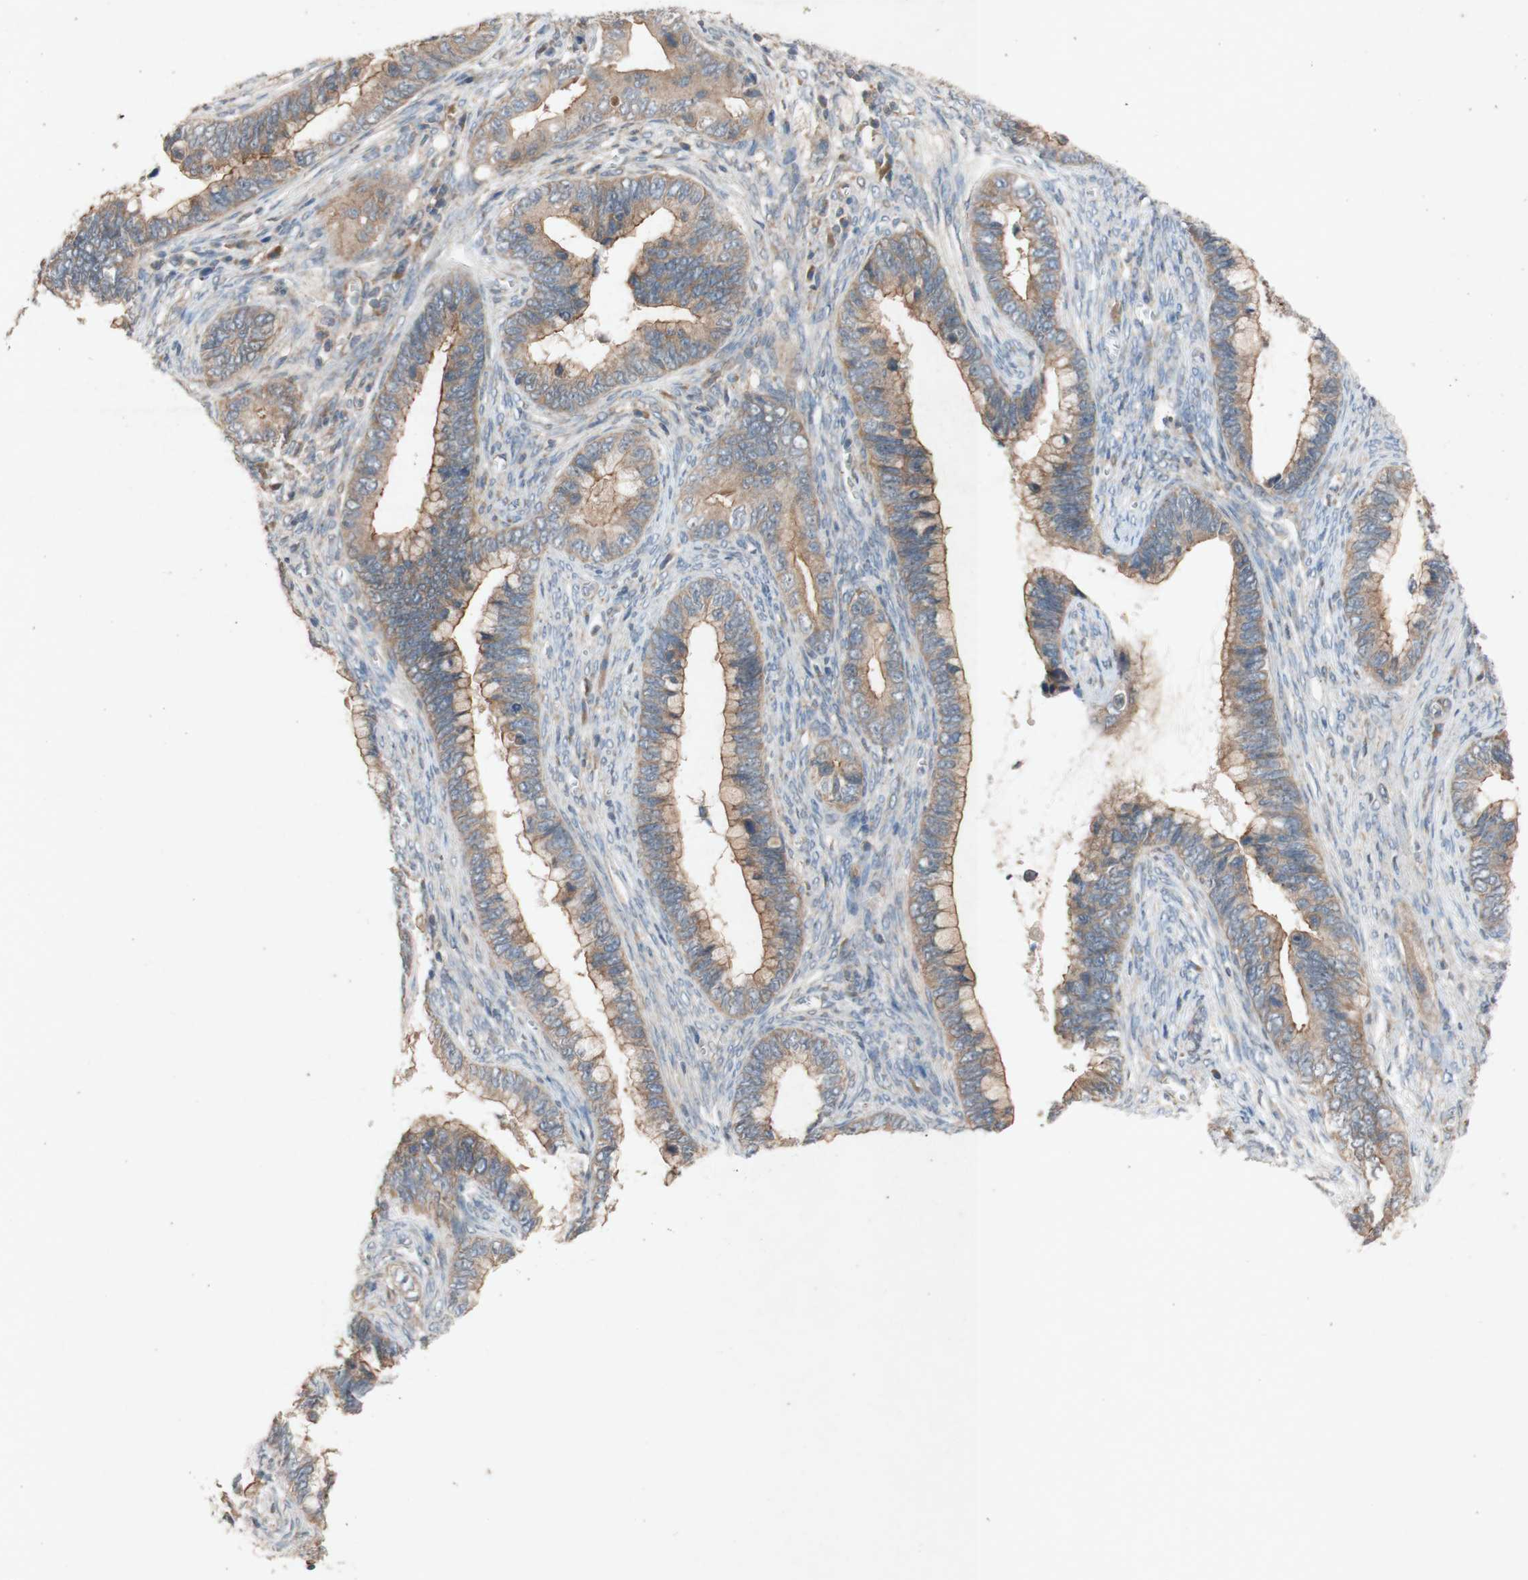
{"staining": {"intensity": "moderate", "quantity": ">75%", "location": "cytoplasmic/membranous"}, "tissue": "cervical cancer", "cell_type": "Tumor cells", "image_type": "cancer", "snomed": [{"axis": "morphology", "description": "Adenocarcinoma, NOS"}, {"axis": "topography", "description": "Cervix"}], "caption": "The immunohistochemical stain shows moderate cytoplasmic/membranous staining in tumor cells of cervical adenocarcinoma tissue. (DAB (3,3'-diaminobenzidine) IHC, brown staining for protein, blue staining for nuclei).", "gene": "ATP6V1F", "patient": {"sex": "female", "age": 44}}